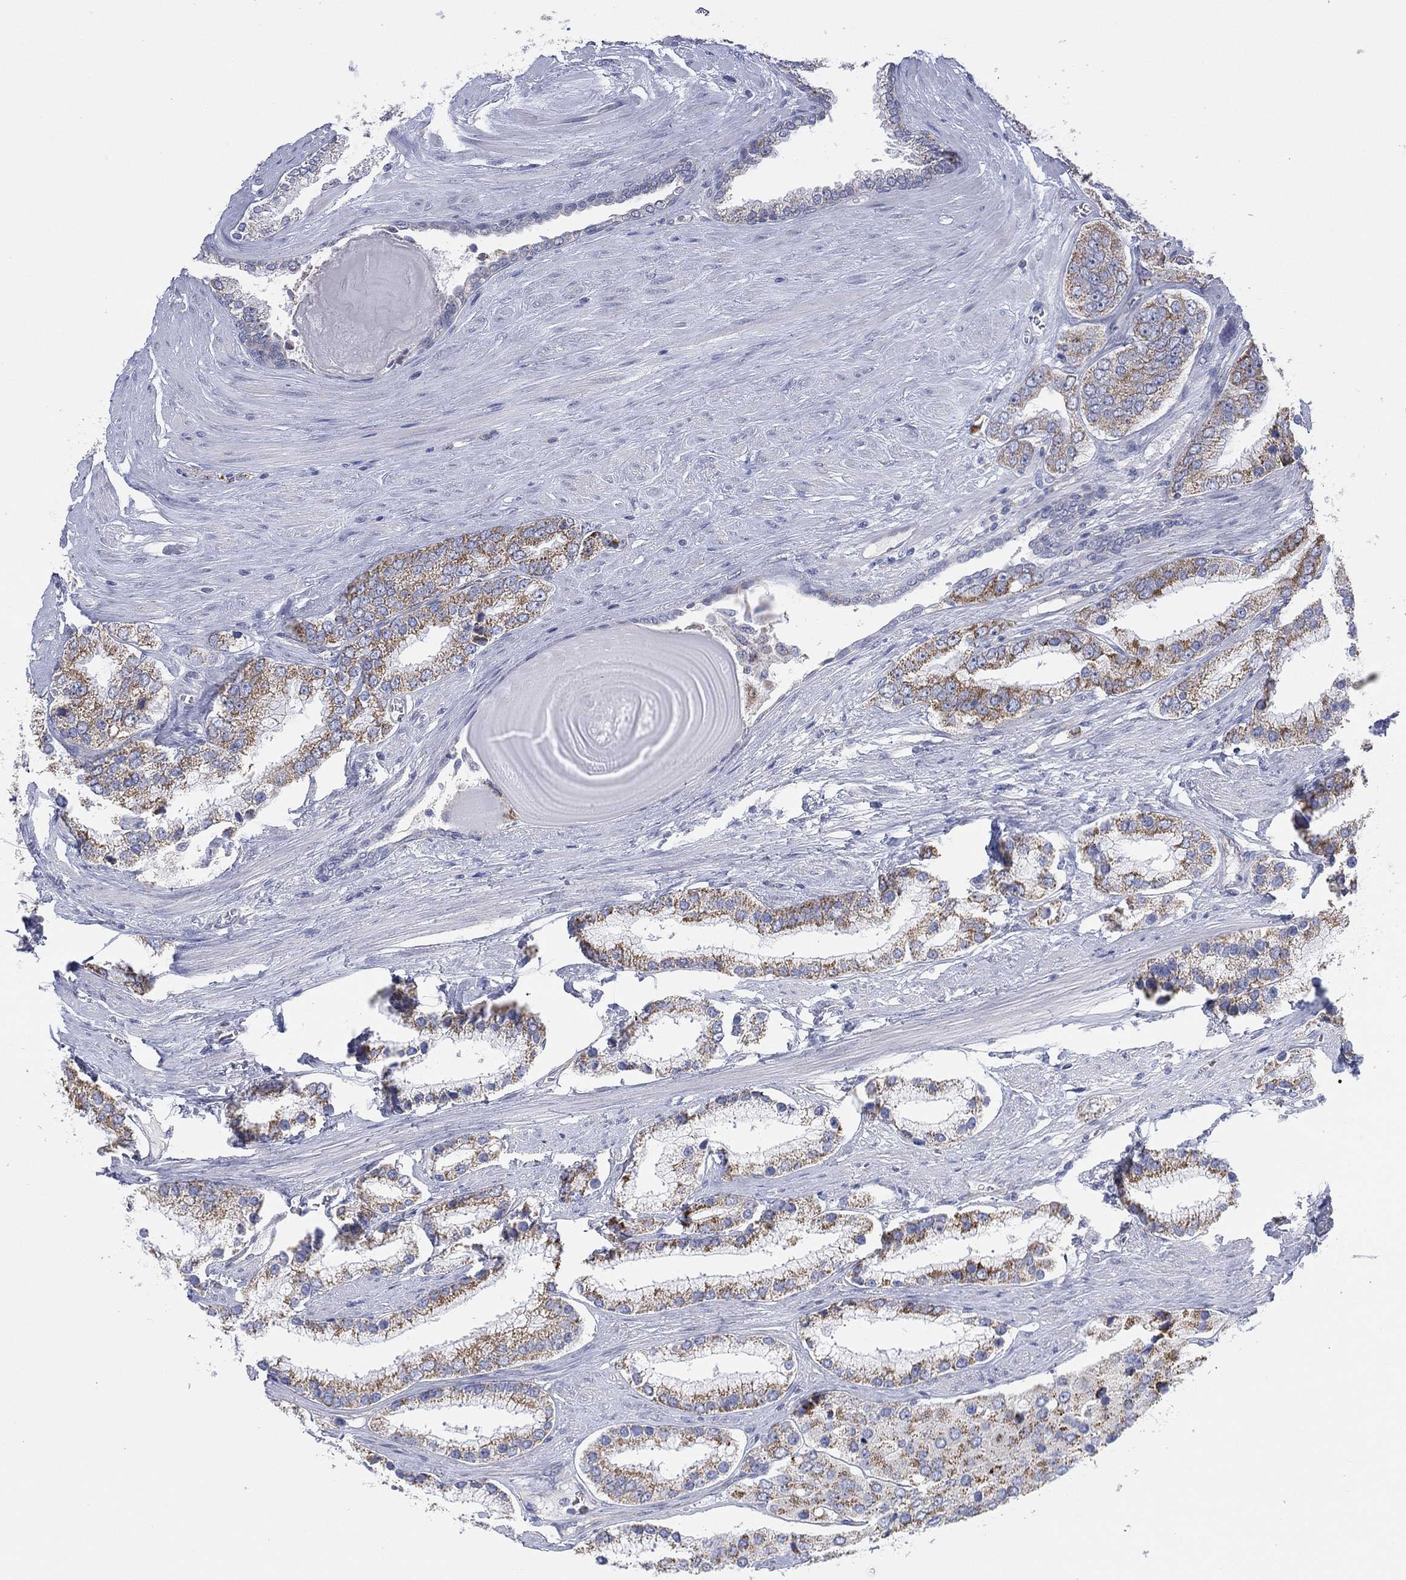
{"staining": {"intensity": "moderate", "quantity": "<25%", "location": "cytoplasmic/membranous"}, "tissue": "prostate cancer", "cell_type": "Tumor cells", "image_type": "cancer", "snomed": [{"axis": "morphology", "description": "Adenocarcinoma, Low grade"}, {"axis": "topography", "description": "Prostate"}], "caption": "Immunohistochemistry (IHC) (DAB (3,3'-diaminobenzidine)) staining of human prostate cancer exhibits moderate cytoplasmic/membranous protein positivity in about <25% of tumor cells.", "gene": "INA", "patient": {"sex": "male", "age": 69}}